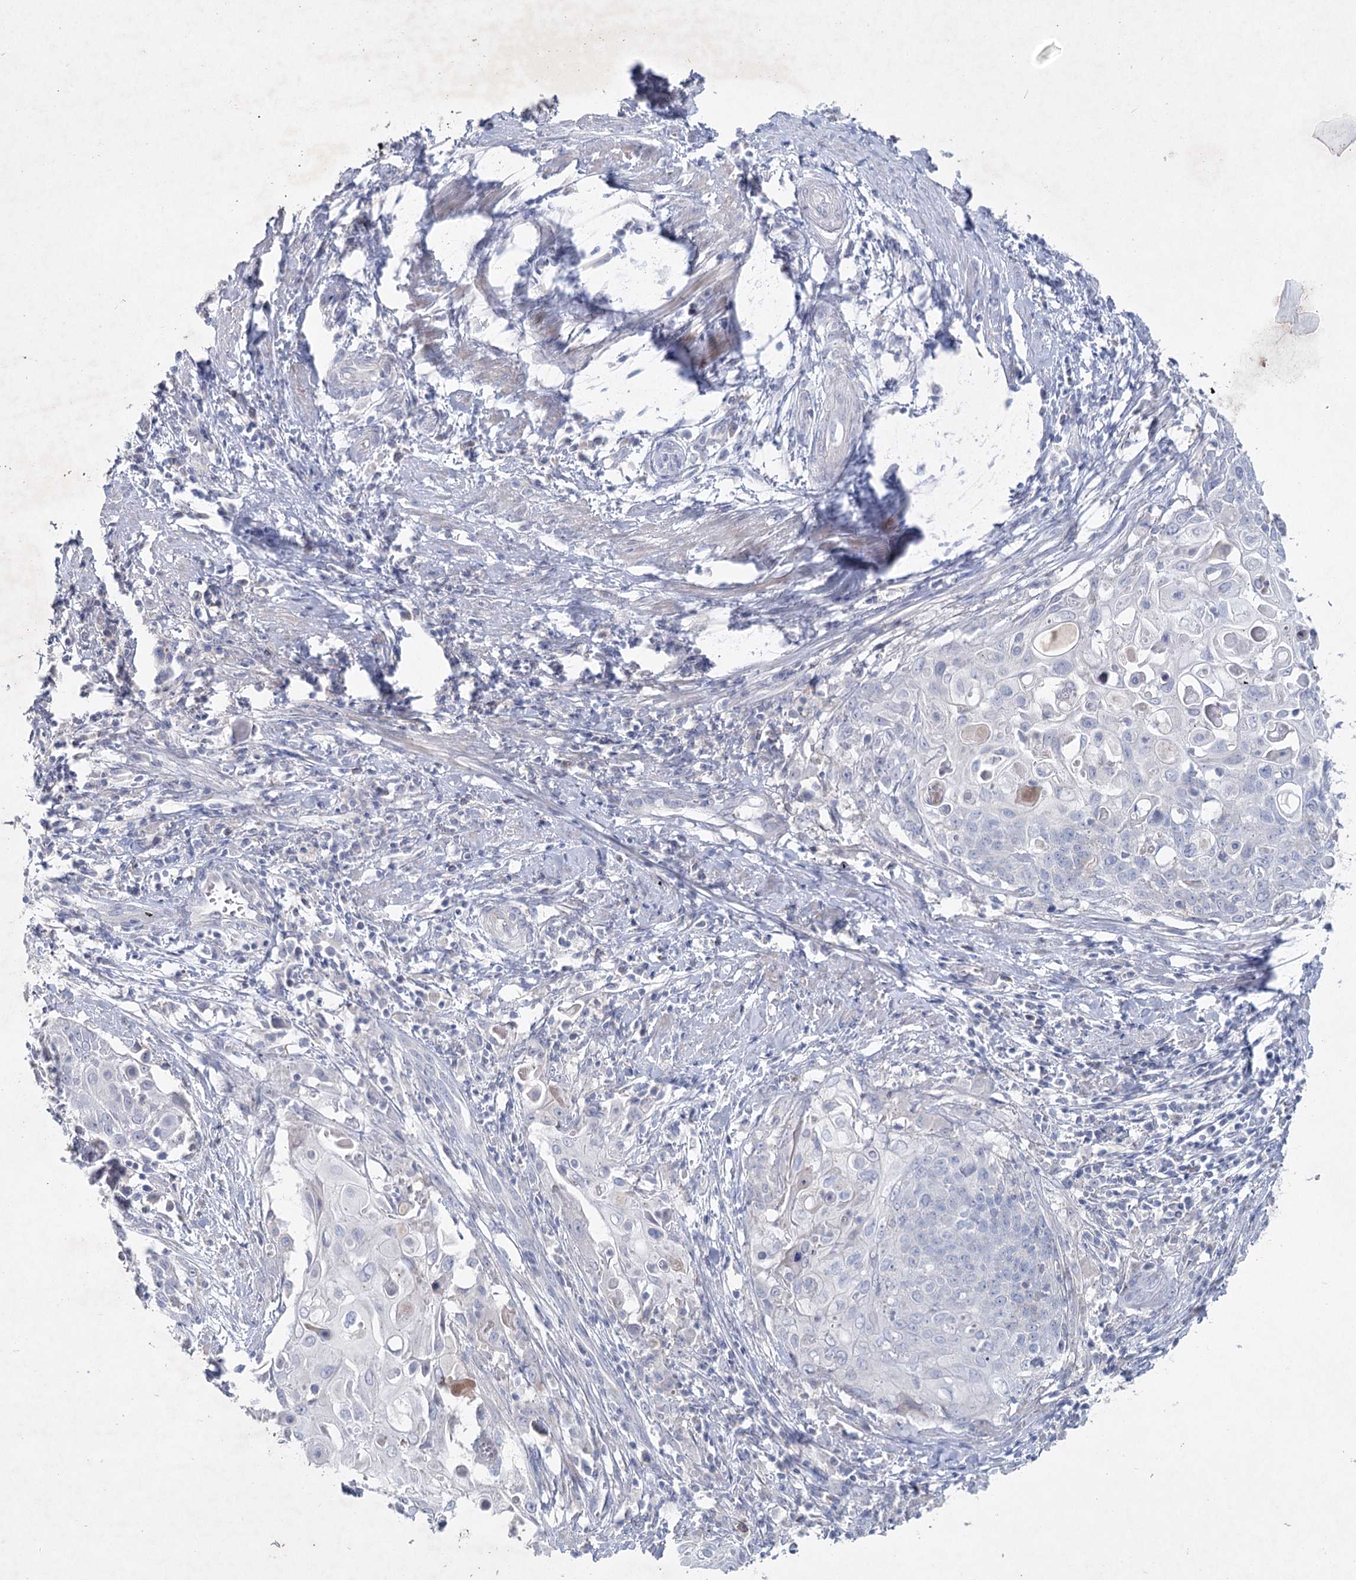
{"staining": {"intensity": "negative", "quantity": "none", "location": "none"}, "tissue": "cervical cancer", "cell_type": "Tumor cells", "image_type": "cancer", "snomed": [{"axis": "morphology", "description": "Squamous cell carcinoma, NOS"}, {"axis": "topography", "description": "Cervix"}], "caption": "Micrograph shows no significant protein positivity in tumor cells of cervical squamous cell carcinoma.", "gene": "MAP3K13", "patient": {"sex": "female", "age": 39}}